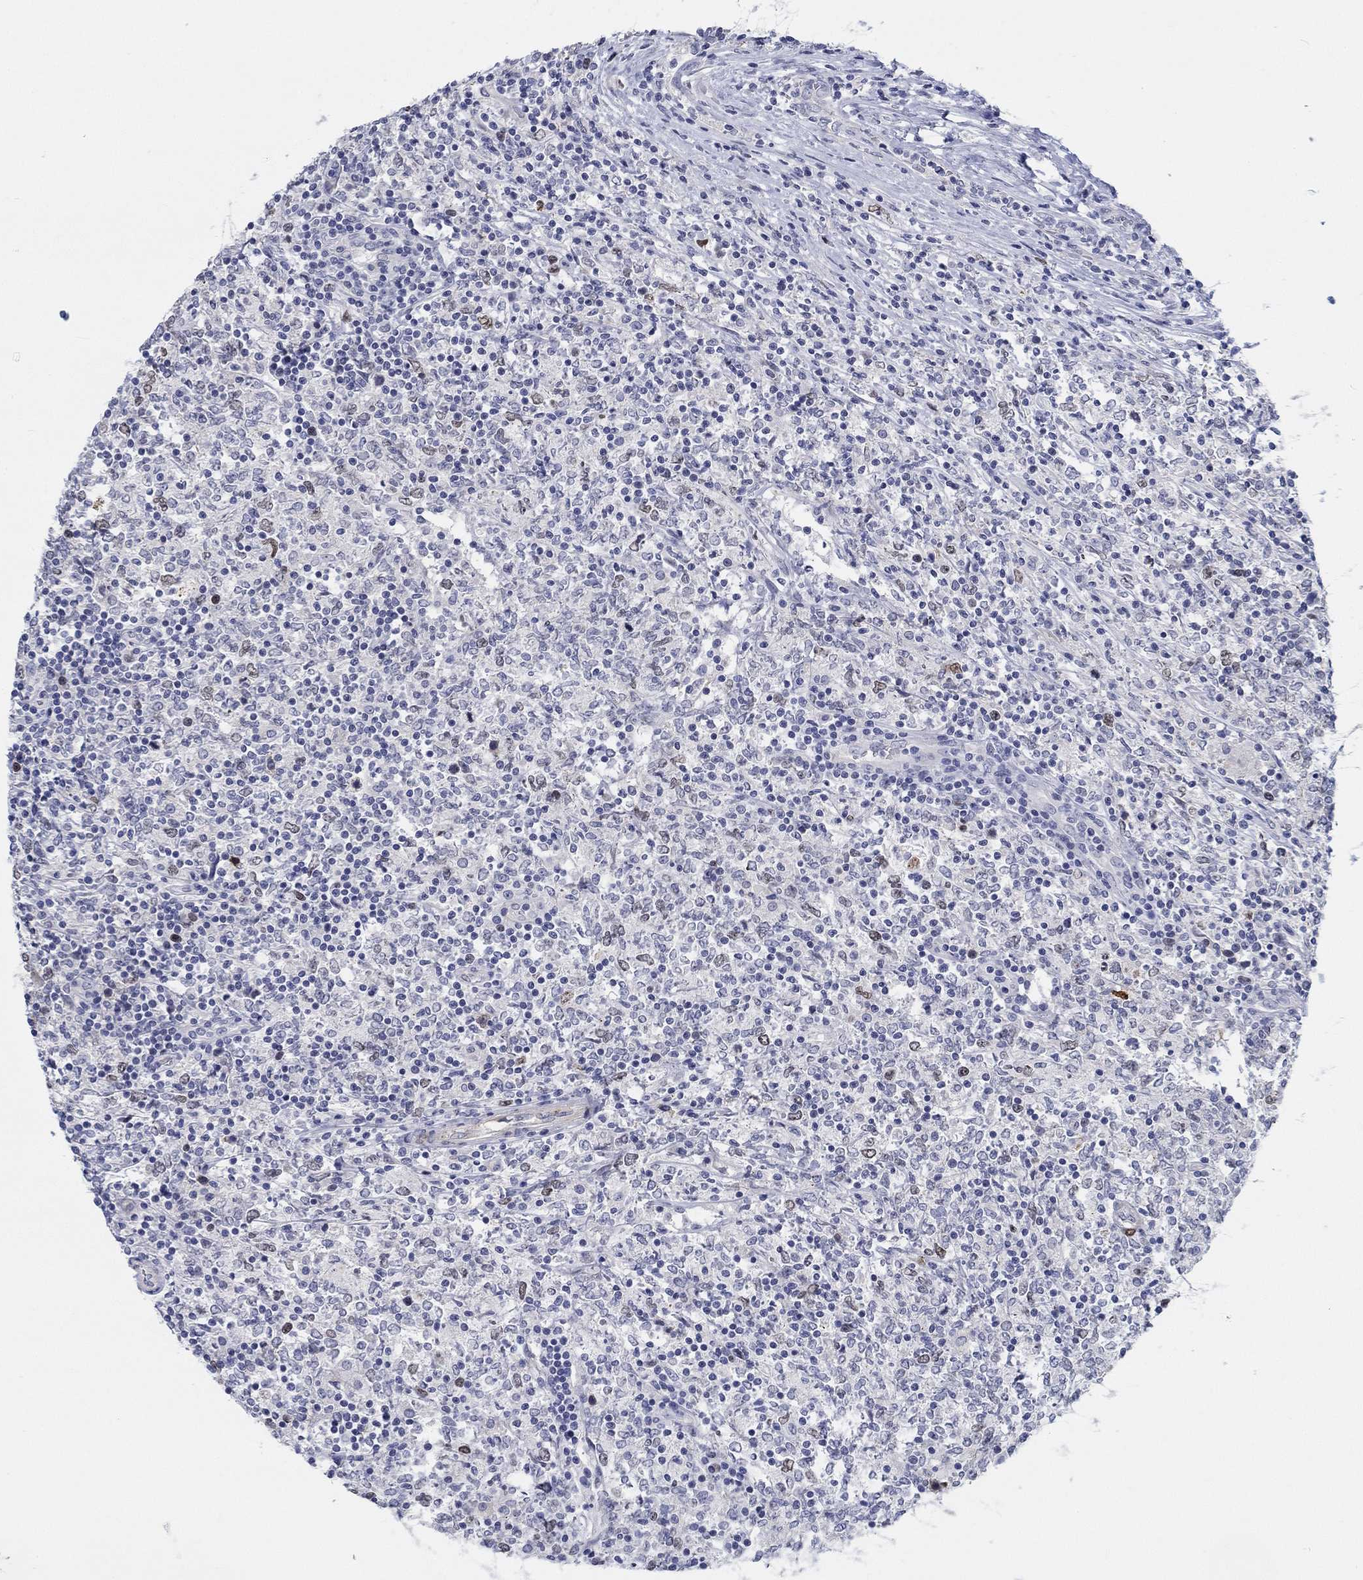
{"staining": {"intensity": "negative", "quantity": "none", "location": "none"}, "tissue": "lymphoma", "cell_type": "Tumor cells", "image_type": "cancer", "snomed": [{"axis": "morphology", "description": "Malignant lymphoma, non-Hodgkin's type, High grade"}, {"axis": "topography", "description": "Lymph node"}], "caption": "Histopathology image shows no protein expression in tumor cells of lymphoma tissue. (DAB (3,3'-diaminobenzidine) IHC with hematoxylin counter stain).", "gene": "PRC1", "patient": {"sex": "female", "age": 84}}